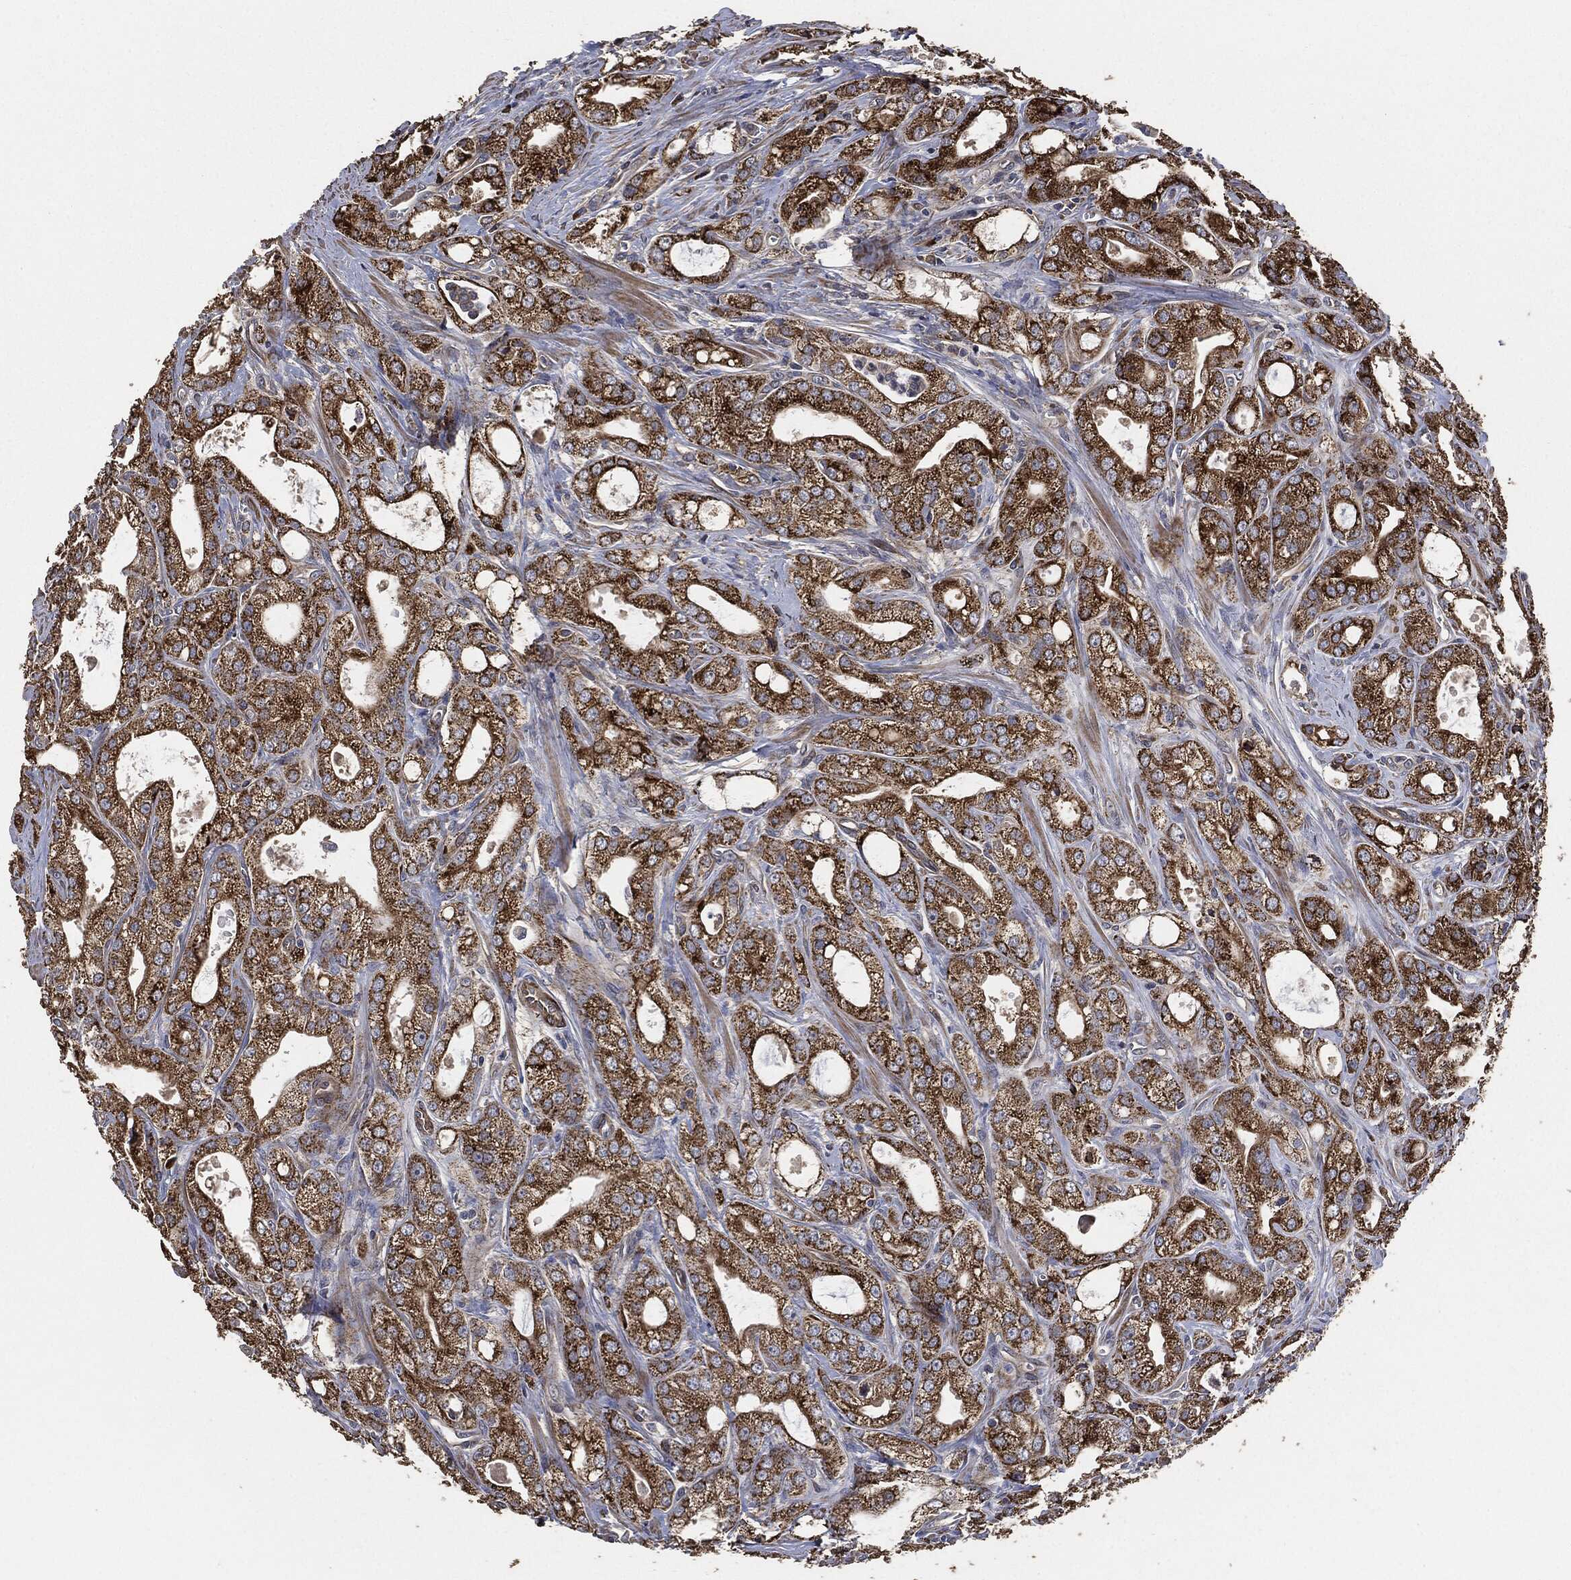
{"staining": {"intensity": "strong", "quantity": "25%-75%", "location": "cytoplasmic/membranous"}, "tissue": "prostate cancer", "cell_type": "Tumor cells", "image_type": "cancer", "snomed": [{"axis": "morphology", "description": "Adenocarcinoma, NOS"}, {"axis": "morphology", "description": "Adenocarcinoma, High grade"}, {"axis": "topography", "description": "Prostate"}], "caption": "A high-resolution image shows immunohistochemistry (IHC) staining of prostate cancer (adenocarcinoma), which exhibits strong cytoplasmic/membranous positivity in approximately 25%-75% of tumor cells.", "gene": "STK3", "patient": {"sex": "male", "age": 70}}